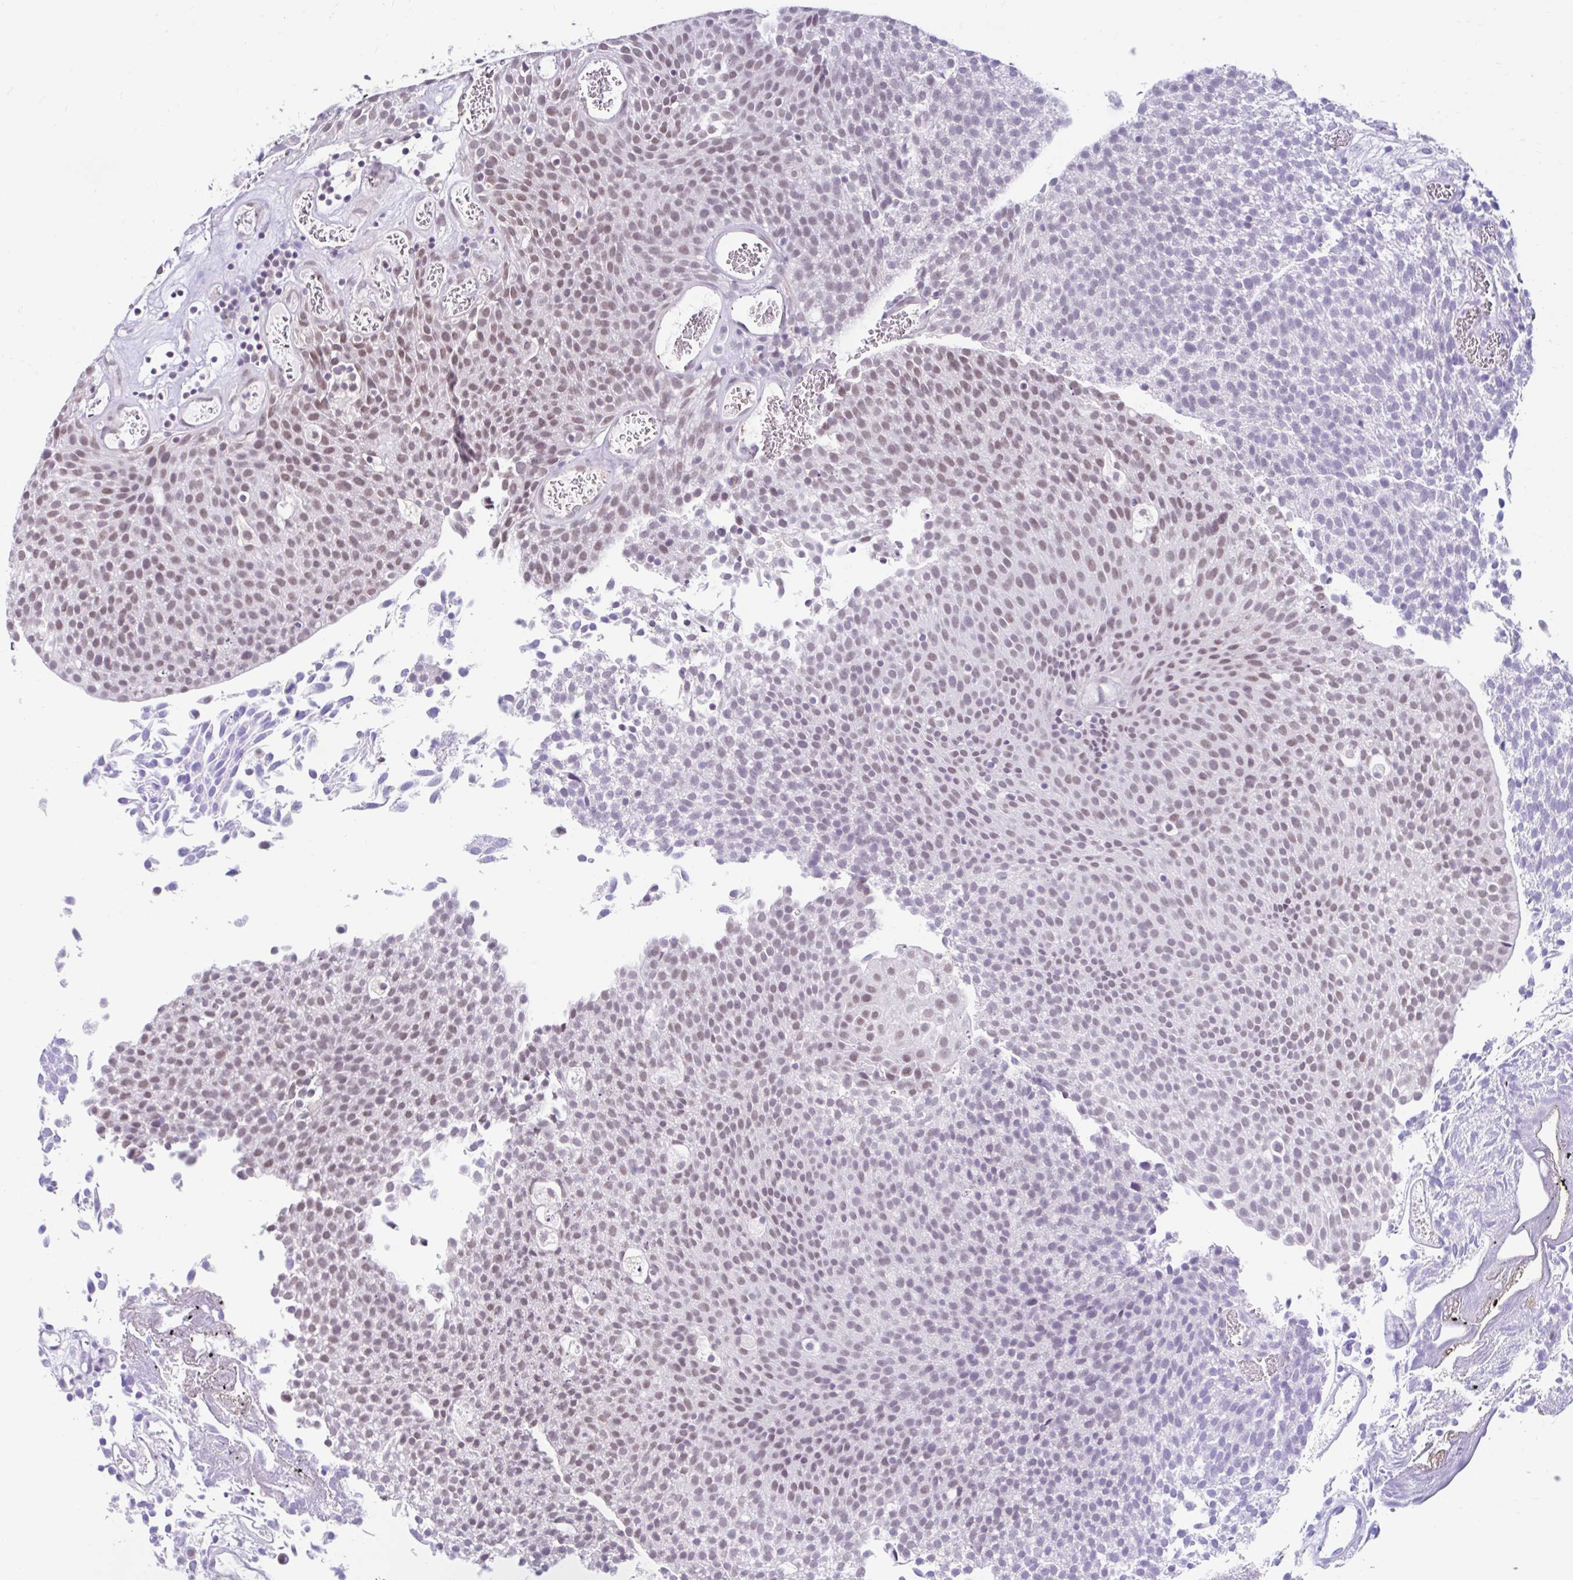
{"staining": {"intensity": "weak", "quantity": "25%-75%", "location": "nuclear"}, "tissue": "urothelial cancer", "cell_type": "Tumor cells", "image_type": "cancer", "snomed": [{"axis": "morphology", "description": "Urothelial carcinoma, Low grade"}, {"axis": "topography", "description": "Urinary bladder"}], "caption": "DAB immunohistochemical staining of human low-grade urothelial carcinoma displays weak nuclear protein staining in approximately 25%-75% of tumor cells.", "gene": "DCAF17", "patient": {"sex": "female", "age": 79}}